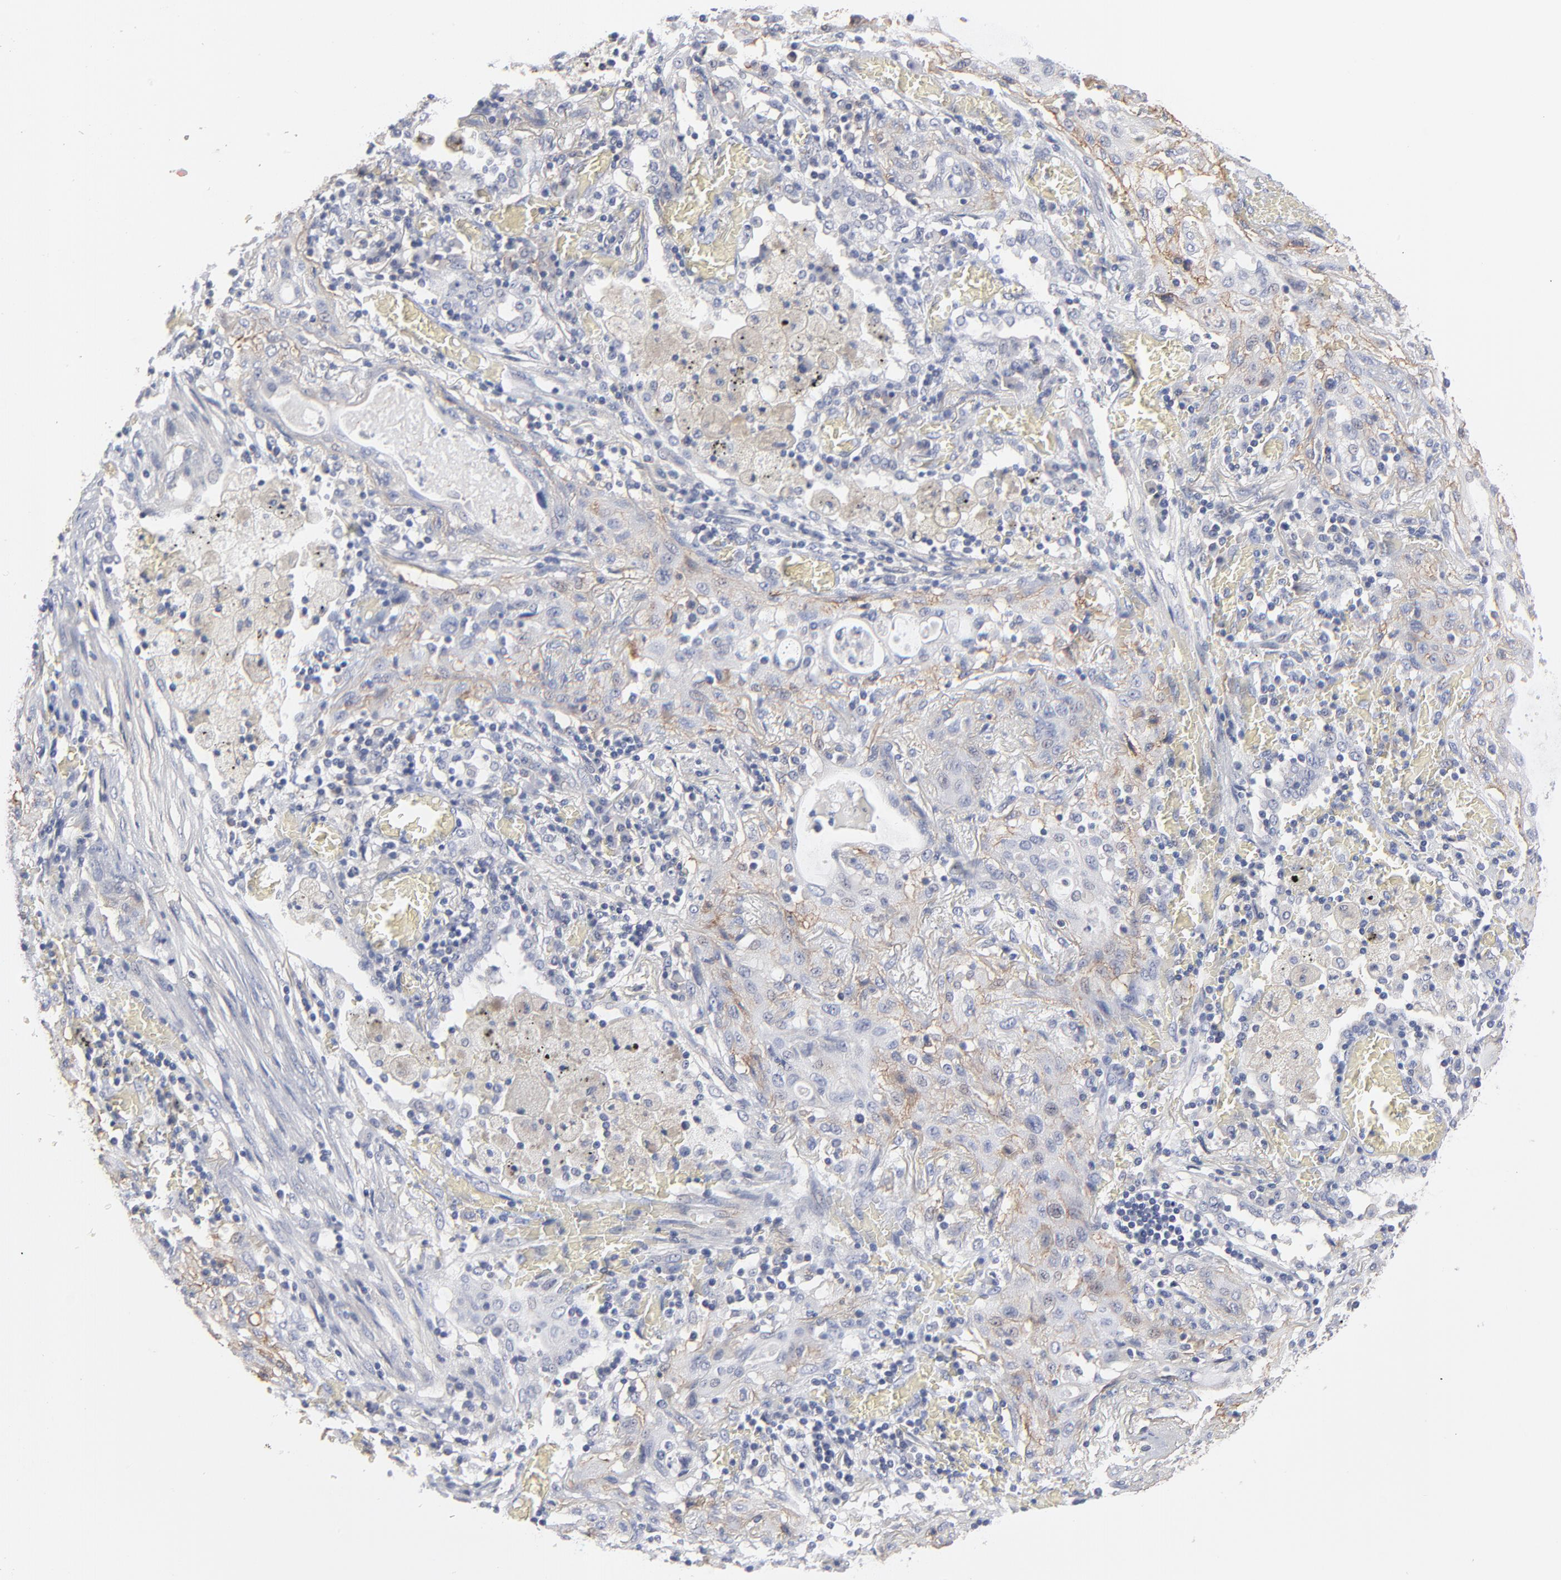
{"staining": {"intensity": "moderate", "quantity": "25%-75%", "location": "cytoplasmic/membranous"}, "tissue": "lung cancer", "cell_type": "Tumor cells", "image_type": "cancer", "snomed": [{"axis": "morphology", "description": "Squamous cell carcinoma, NOS"}, {"axis": "topography", "description": "Lung"}], "caption": "Brown immunohistochemical staining in human squamous cell carcinoma (lung) demonstrates moderate cytoplasmic/membranous positivity in approximately 25%-75% of tumor cells. (DAB (3,3'-diaminobenzidine) IHC, brown staining for protein, blue staining for nuclei).", "gene": "SLC16A1", "patient": {"sex": "female", "age": 47}}